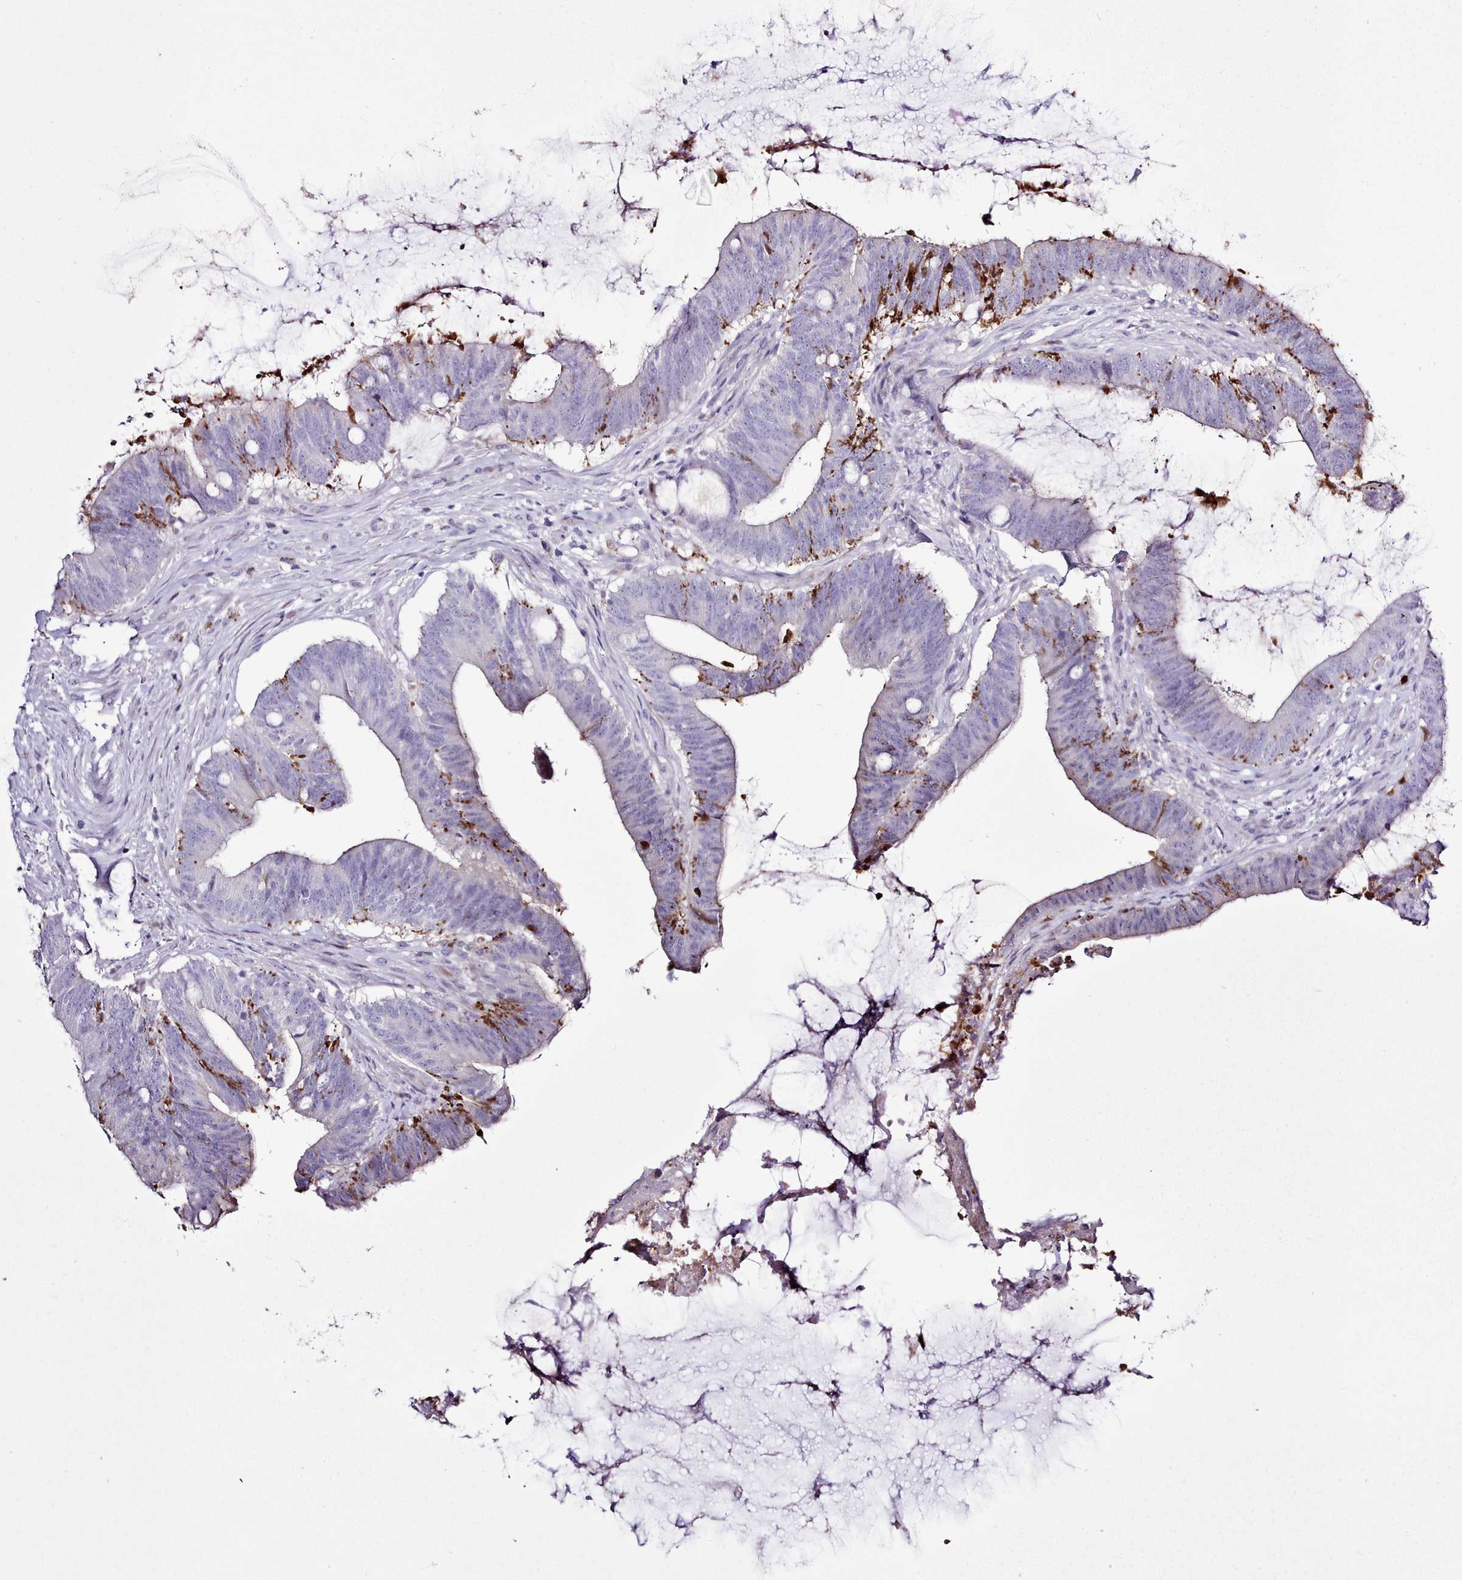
{"staining": {"intensity": "moderate", "quantity": "<25%", "location": "cytoplasmic/membranous"}, "tissue": "colorectal cancer", "cell_type": "Tumor cells", "image_type": "cancer", "snomed": [{"axis": "morphology", "description": "Adenocarcinoma, NOS"}, {"axis": "topography", "description": "Colon"}], "caption": "This photomicrograph reveals colorectal adenocarcinoma stained with IHC to label a protein in brown. The cytoplasmic/membranous of tumor cells show moderate positivity for the protein. Nuclei are counter-stained blue.", "gene": "SRD5A1", "patient": {"sex": "female", "age": 43}}